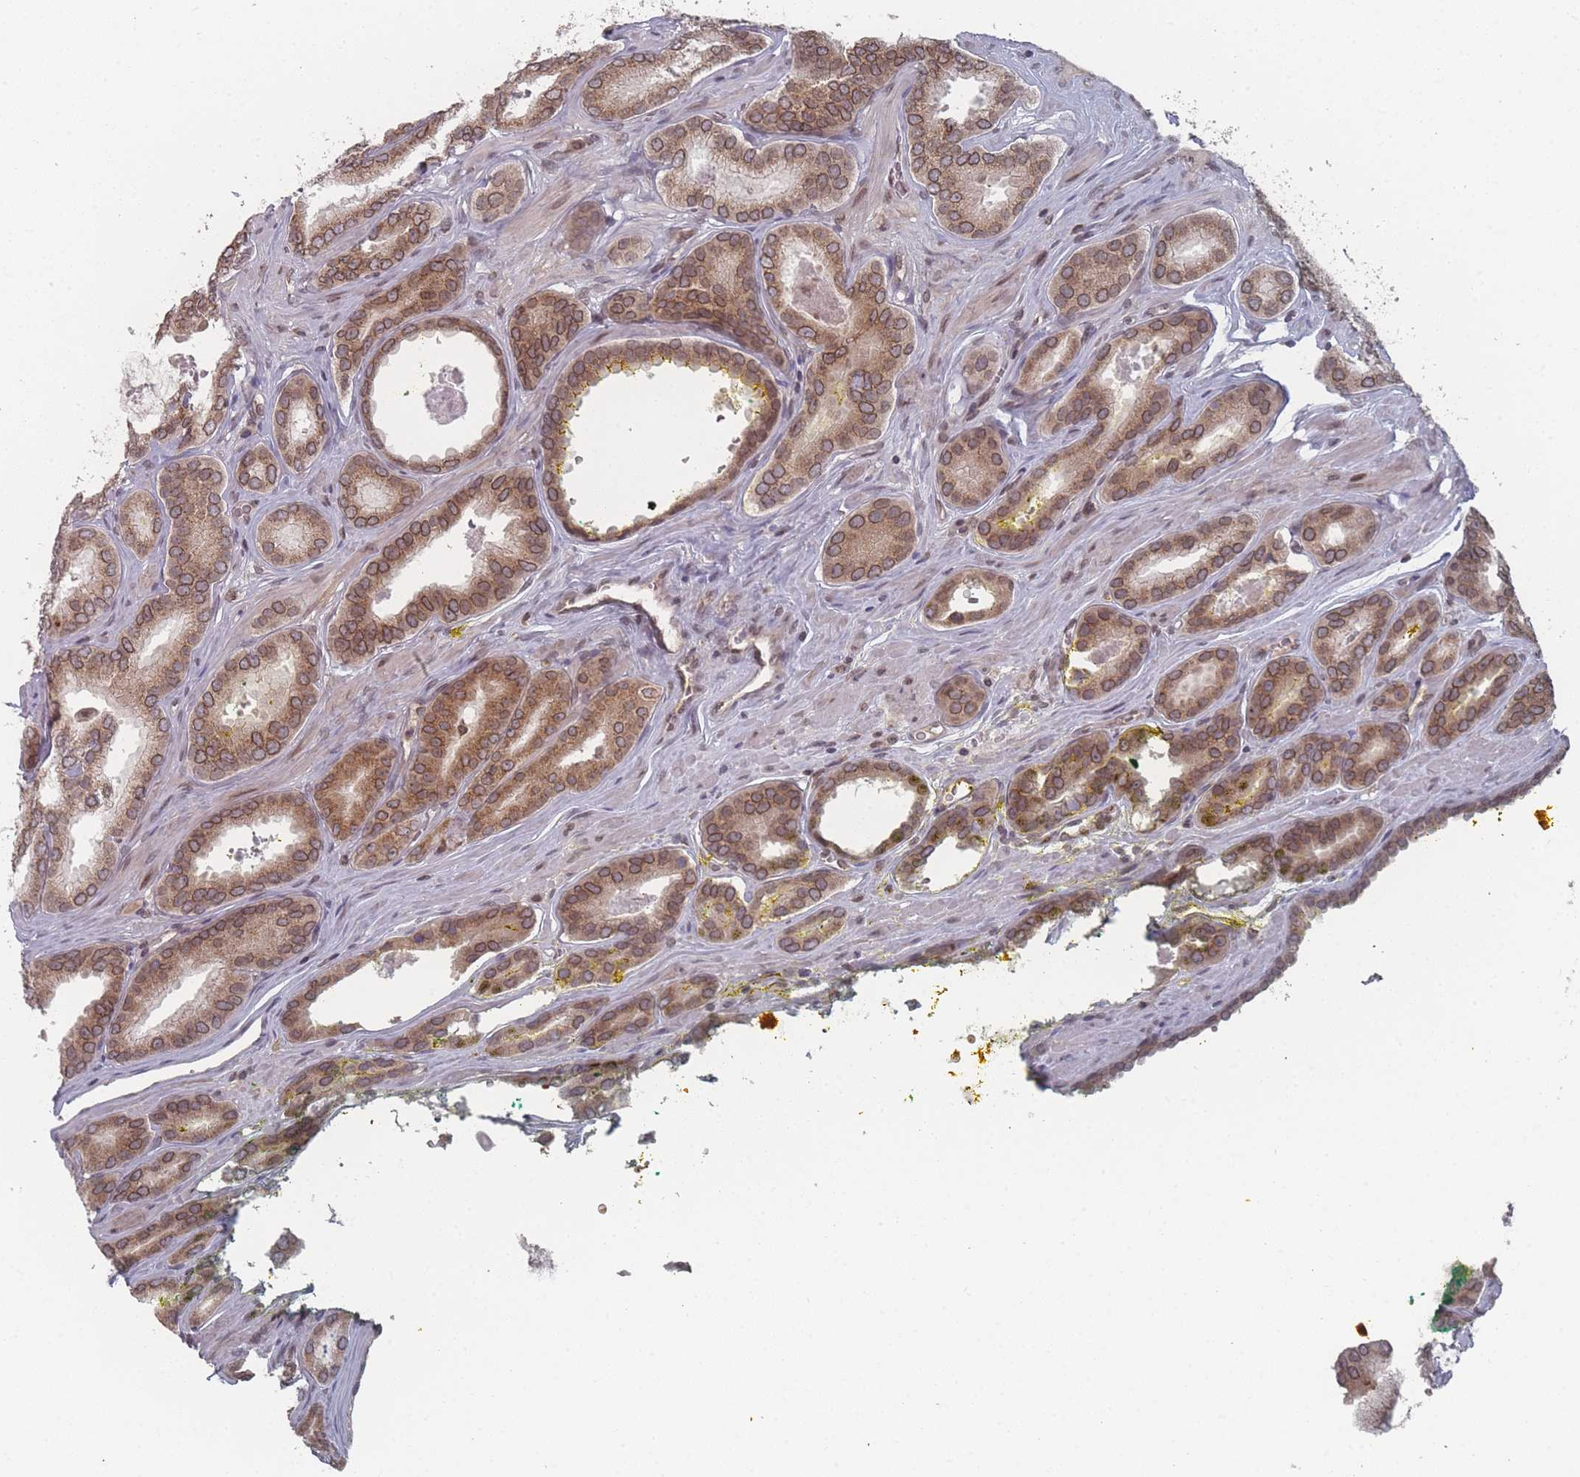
{"staining": {"intensity": "moderate", "quantity": ">75%", "location": "cytoplasmic/membranous,nuclear"}, "tissue": "prostate cancer", "cell_type": "Tumor cells", "image_type": "cancer", "snomed": [{"axis": "morphology", "description": "Adenocarcinoma, High grade"}, {"axis": "topography", "description": "Prostate"}], "caption": "Immunohistochemical staining of high-grade adenocarcinoma (prostate) displays medium levels of moderate cytoplasmic/membranous and nuclear staining in about >75% of tumor cells. Nuclei are stained in blue.", "gene": "TBC1D25", "patient": {"sex": "male", "age": 72}}